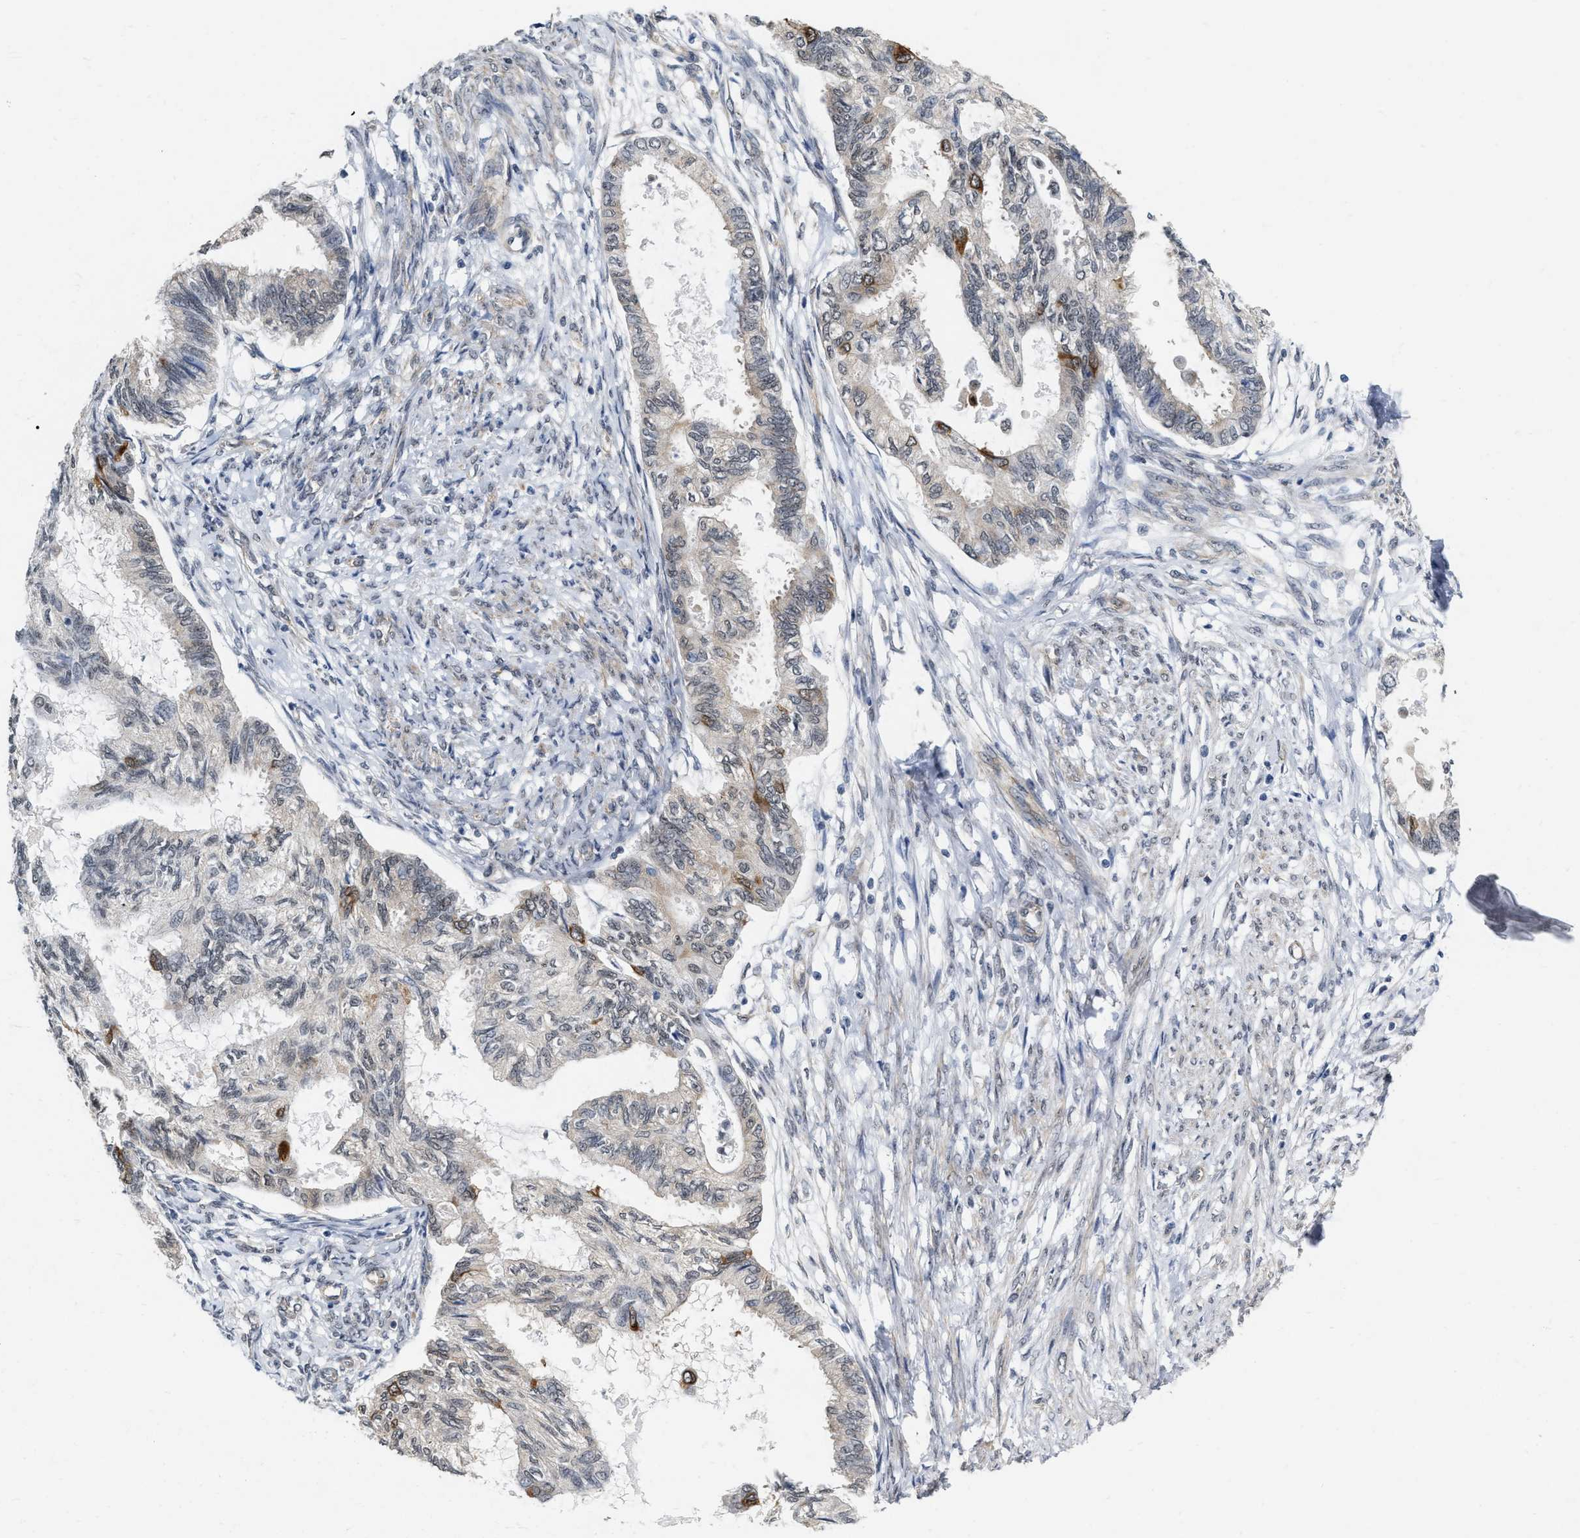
{"staining": {"intensity": "moderate", "quantity": "<25%", "location": "cytoplasmic/membranous"}, "tissue": "cervical cancer", "cell_type": "Tumor cells", "image_type": "cancer", "snomed": [{"axis": "morphology", "description": "Normal tissue, NOS"}, {"axis": "morphology", "description": "Adenocarcinoma, NOS"}, {"axis": "topography", "description": "Cervix"}, {"axis": "topography", "description": "Endometrium"}], "caption": "Immunohistochemical staining of human cervical cancer displays low levels of moderate cytoplasmic/membranous expression in approximately <25% of tumor cells.", "gene": "RUVBL1", "patient": {"sex": "female", "age": 86}}